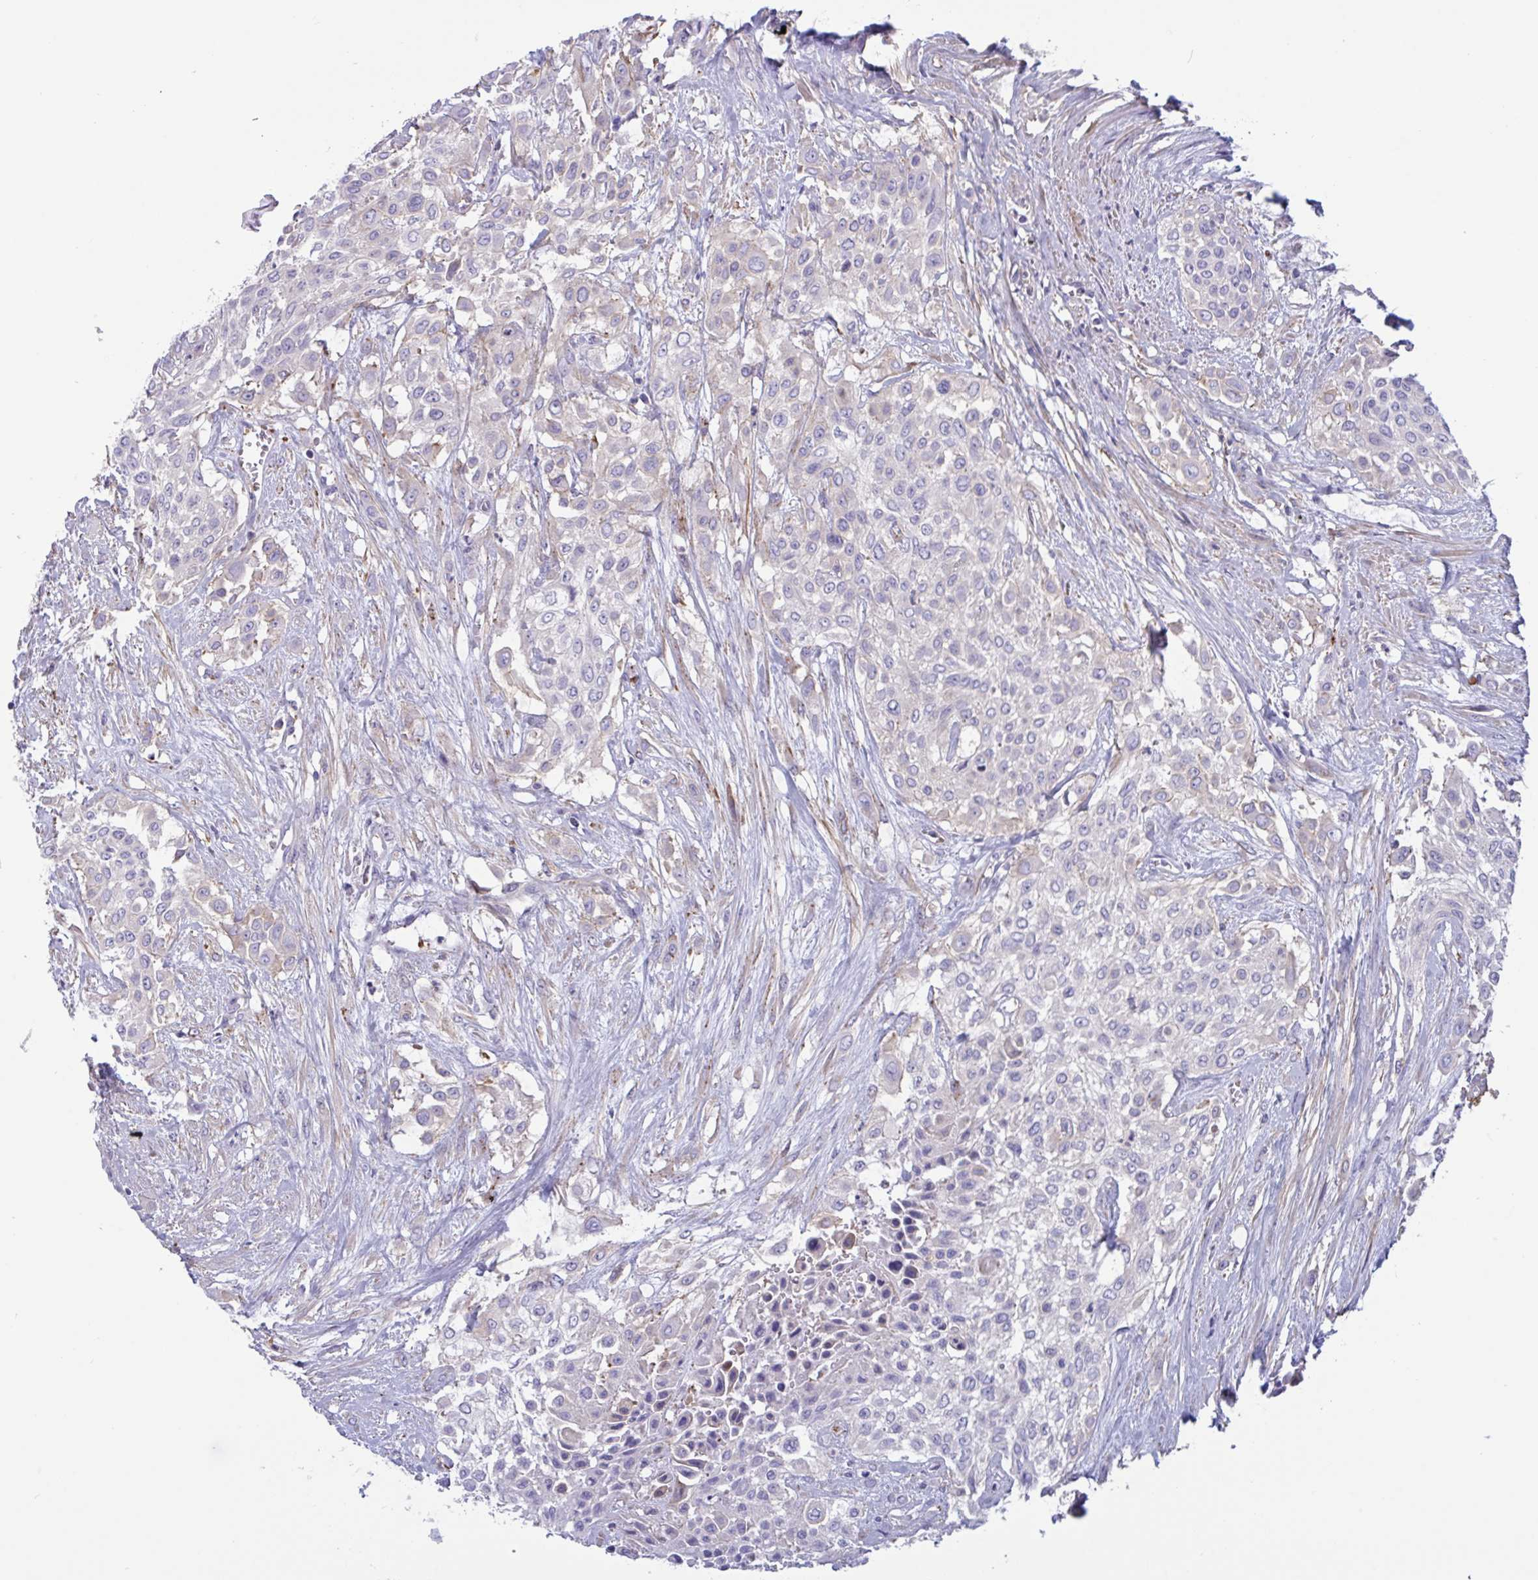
{"staining": {"intensity": "negative", "quantity": "none", "location": "none"}, "tissue": "urothelial cancer", "cell_type": "Tumor cells", "image_type": "cancer", "snomed": [{"axis": "morphology", "description": "Urothelial carcinoma, High grade"}, {"axis": "topography", "description": "Urinary bladder"}], "caption": "DAB (3,3'-diaminobenzidine) immunohistochemical staining of high-grade urothelial carcinoma exhibits no significant positivity in tumor cells.", "gene": "OXLD1", "patient": {"sex": "male", "age": 57}}